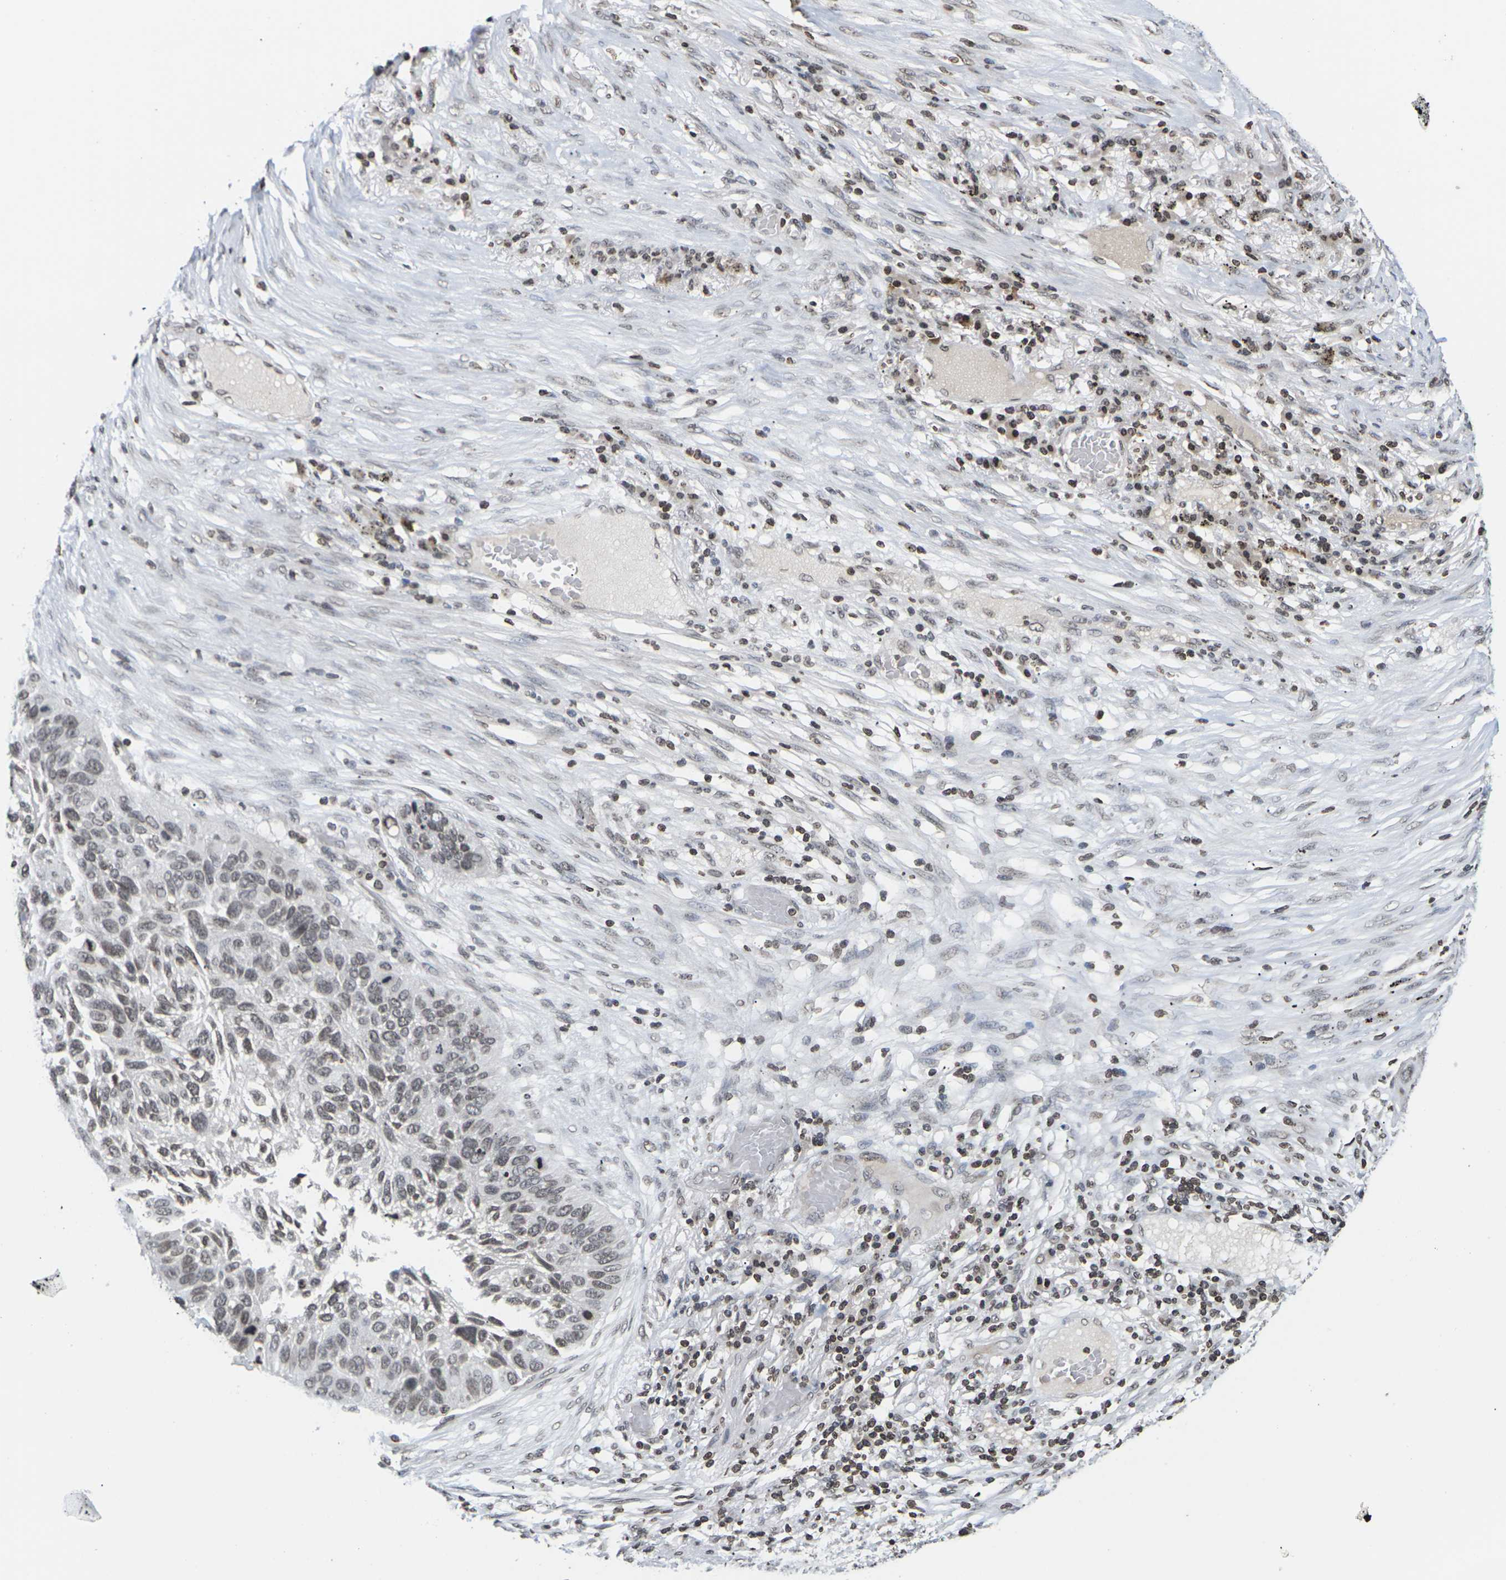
{"staining": {"intensity": "weak", "quantity": ">75%", "location": "nuclear"}, "tissue": "lung cancer", "cell_type": "Tumor cells", "image_type": "cancer", "snomed": [{"axis": "morphology", "description": "Squamous cell carcinoma, NOS"}, {"axis": "topography", "description": "Lung"}], "caption": "Lung cancer (squamous cell carcinoma) tissue demonstrates weak nuclear expression in approximately >75% of tumor cells", "gene": "ETV5", "patient": {"sex": "male", "age": 57}}